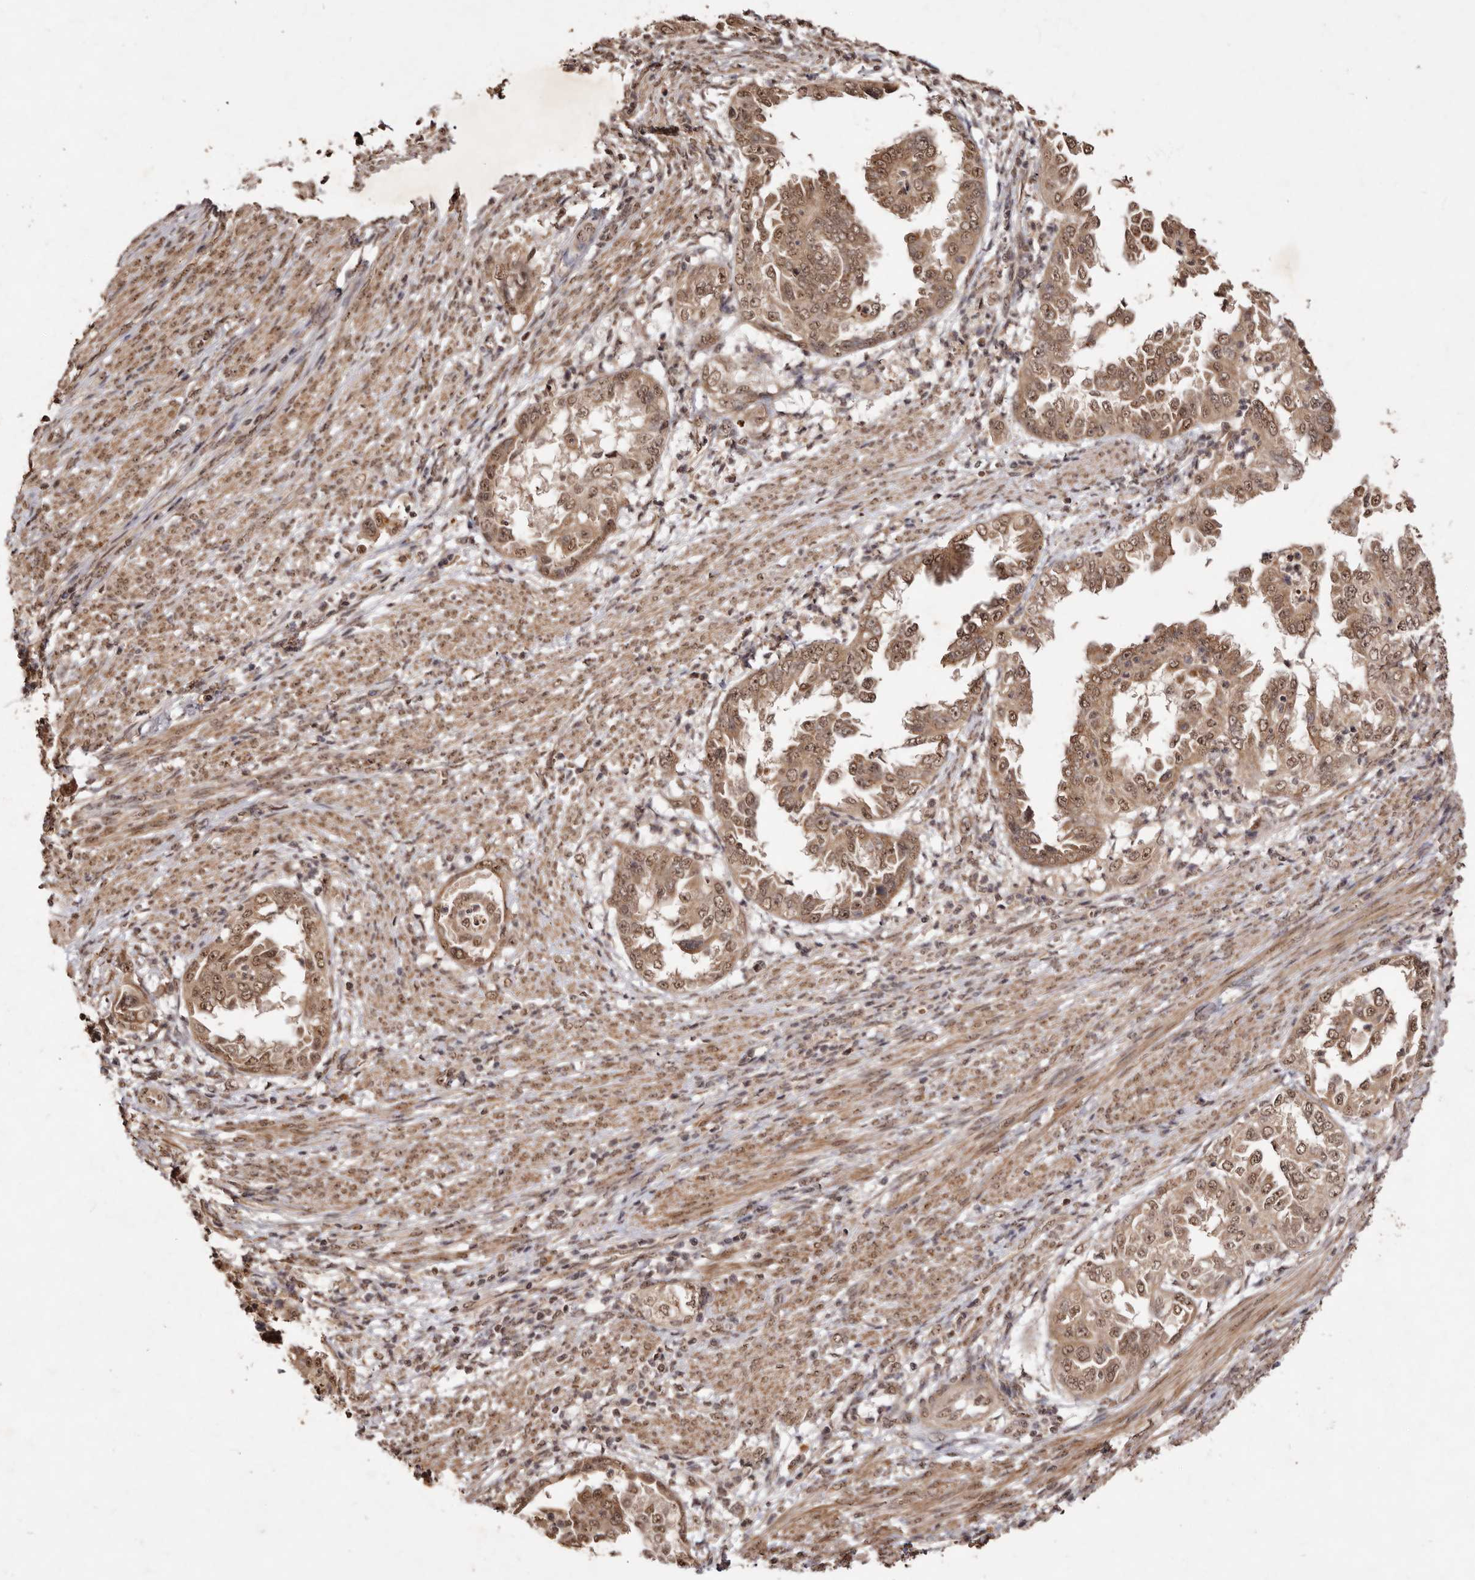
{"staining": {"intensity": "moderate", "quantity": ">75%", "location": "cytoplasmic/membranous,nuclear"}, "tissue": "endometrial cancer", "cell_type": "Tumor cells", "image_type": "cancer", "snomed": [{"axis": "morphology", "description": "Adenocarcinoma, NOS"}, {"axis": "topography", "description": "Endometrium"}], "caption": "Human endometrial adenocarcinoma stained for a protein (brown) demonstrates moderate cytoplasmic/membranous and nuclear positive staining in about >75% of tumor cells.", "gene": "NOTCH1", "patient": {"sex": "female", "age": 85}}